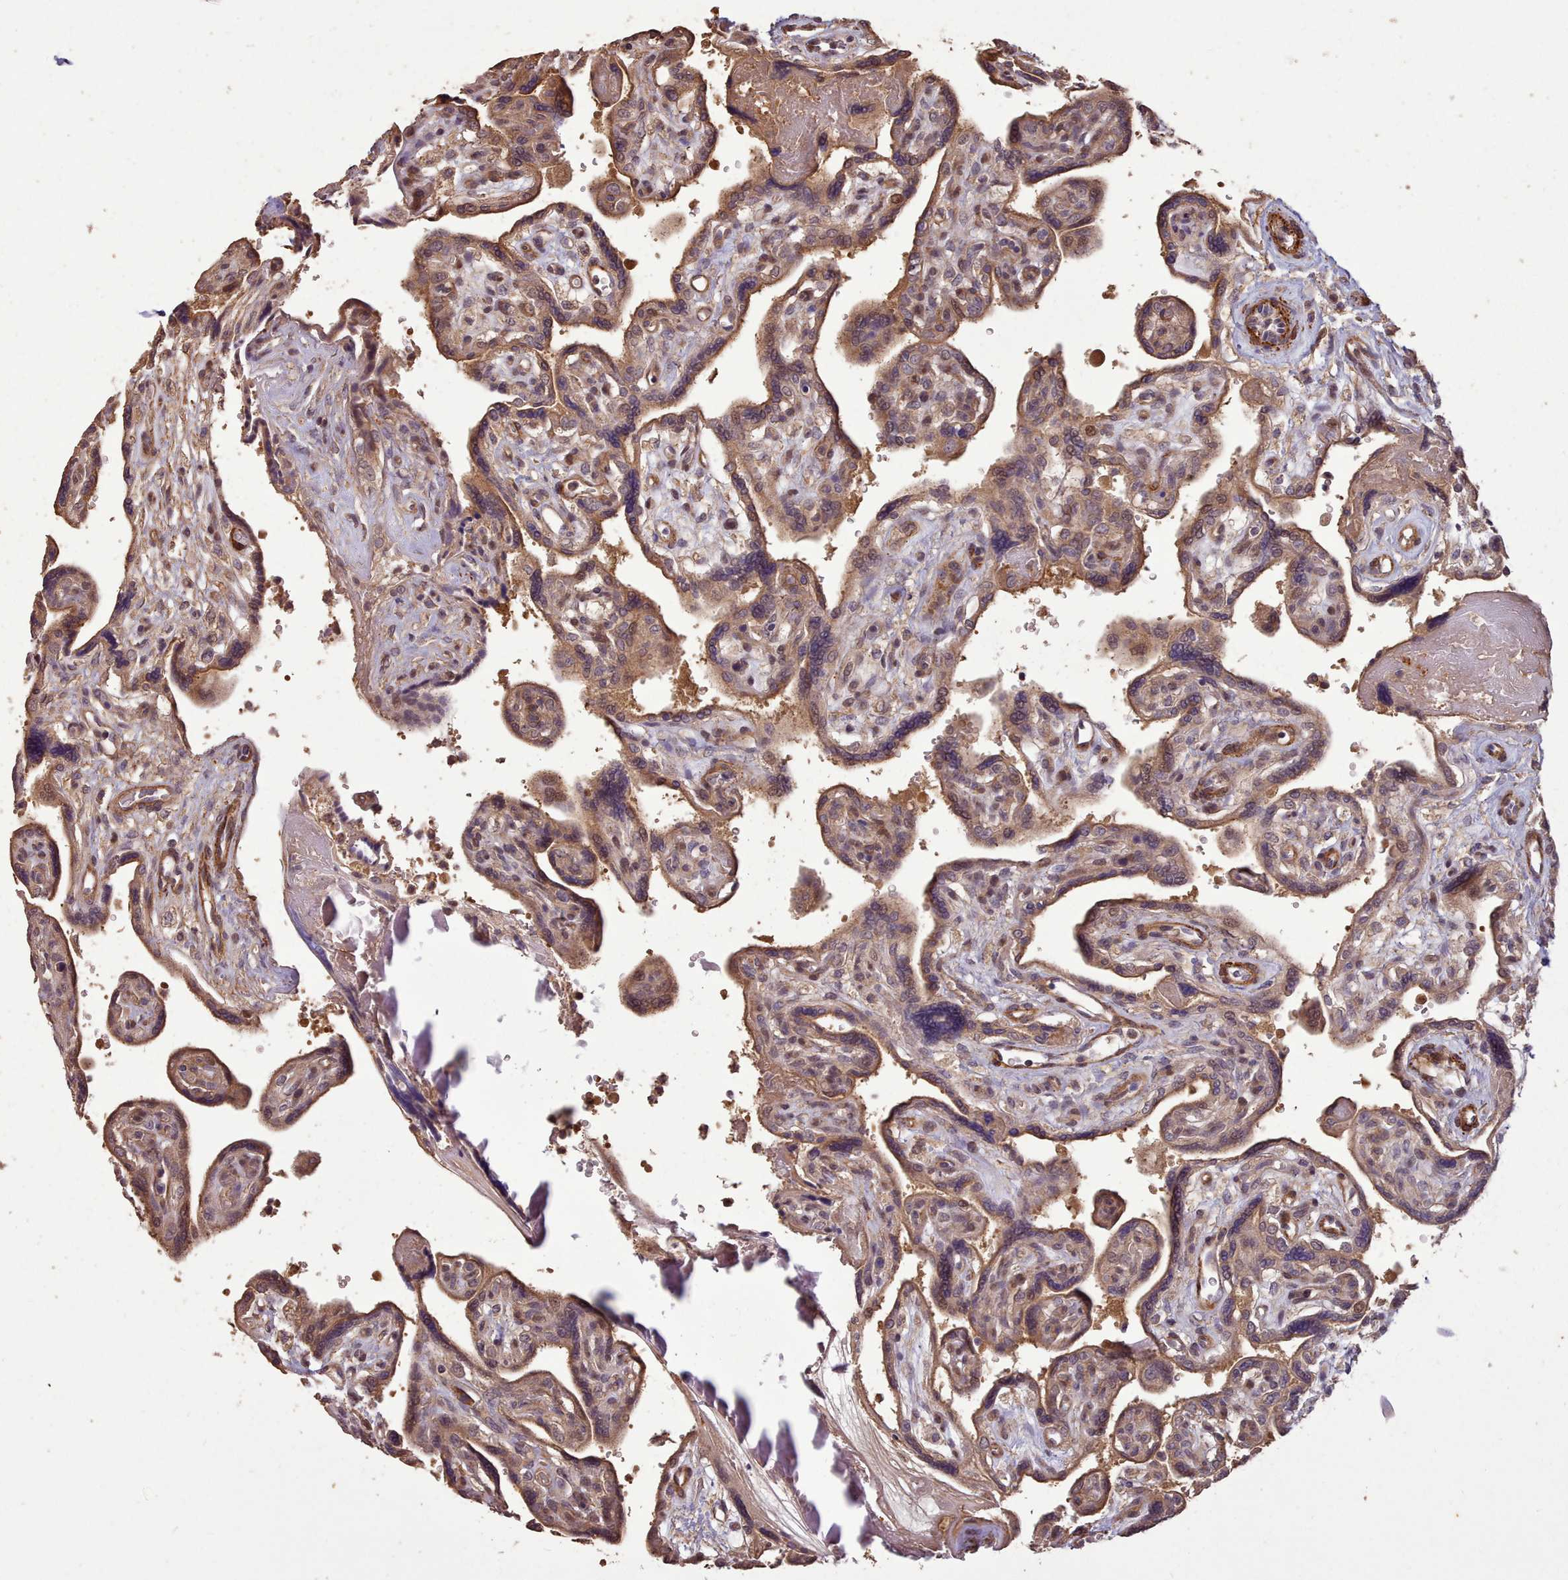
{"staining": {"intensity": "moderate", "quantity": ">75%", "location": "cytoplasmic/membranous,nuclear"}, "tissue": "placenta", "cell_type": "Decidual cells", "image_type": "normal", "snomed": [{"axis": "morphology", "description": "Normal tissue, NOS"}, {"axis": "topography", "description": "Placenta"}], "caption": "Moderate cytoplasmic/membranous,nuclear protein positivity is identified in about >75% of decidual cells in placenta. The staining was performed using DAB, with brown indicating positive protein expression. Nuclei are stained blue with hematoxylin.", "gene": "NLRC4", "patient": {"sex": "female", "age": 39}}